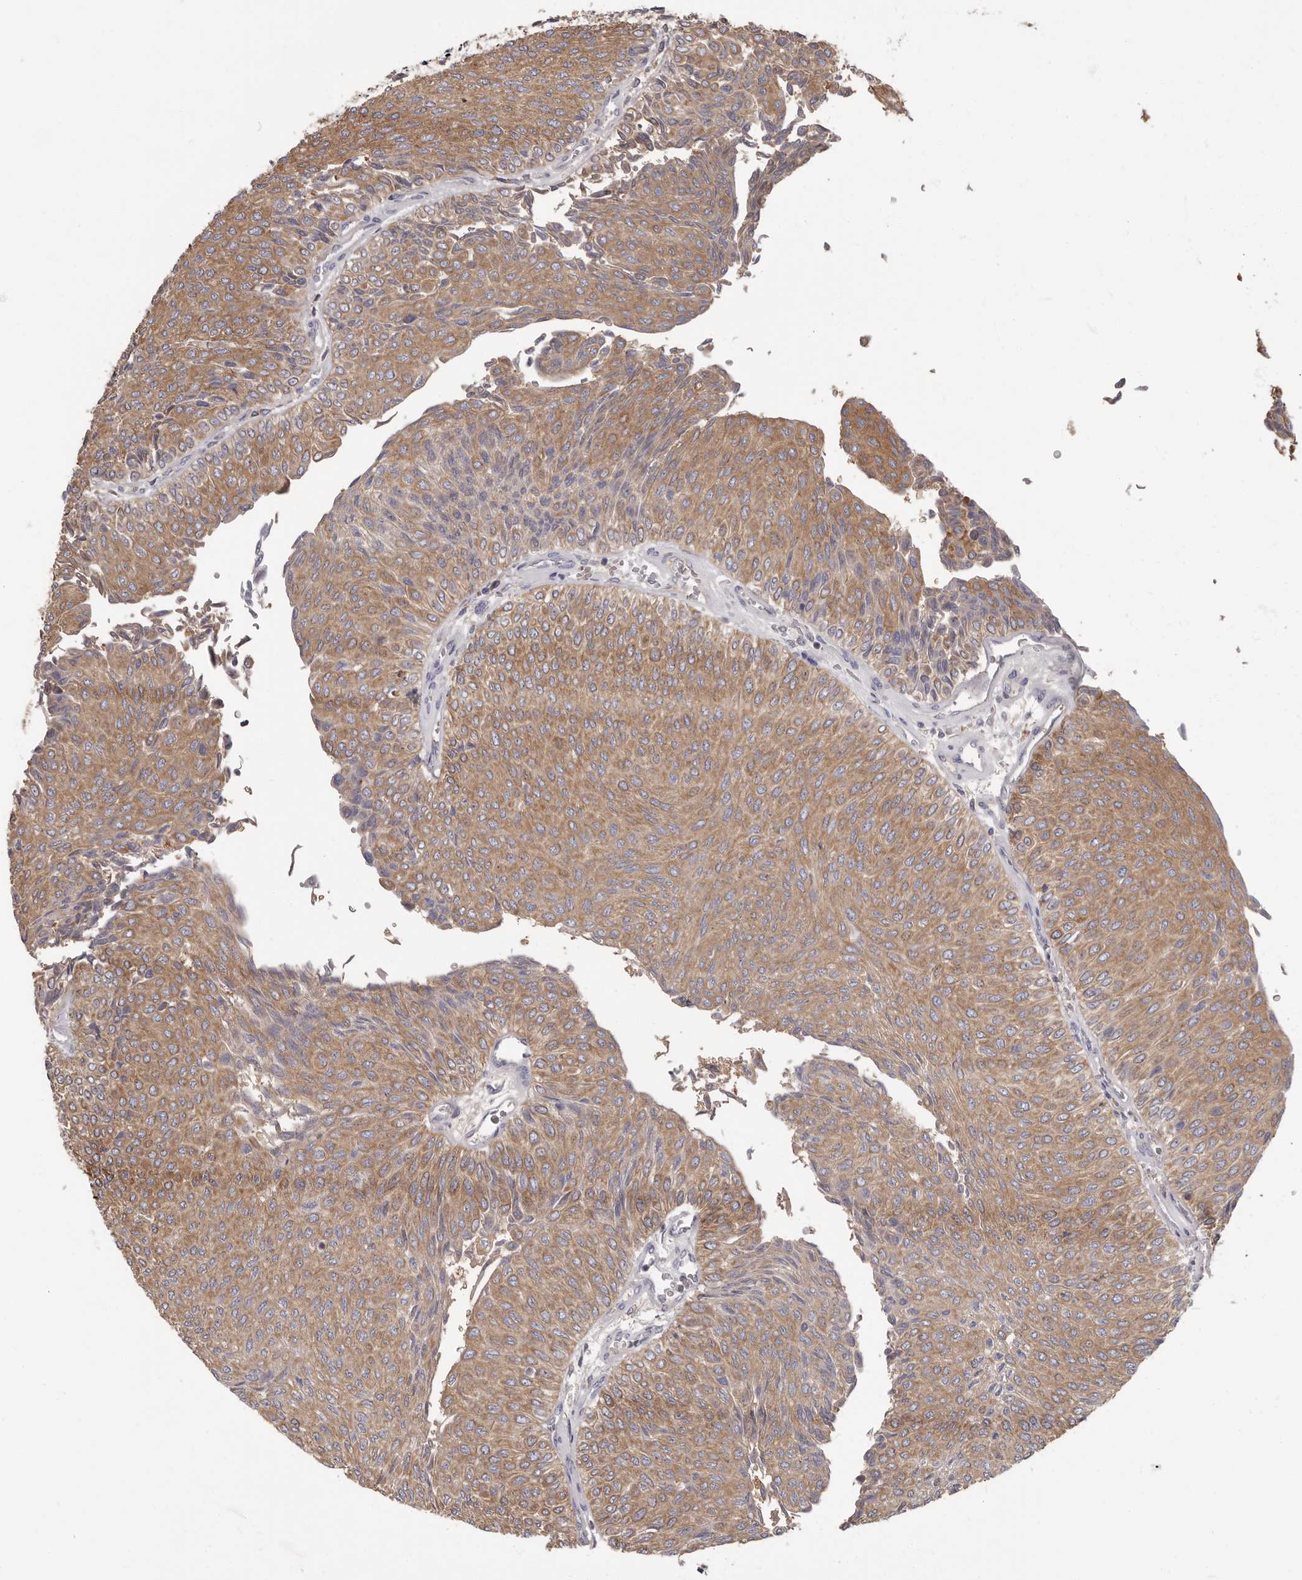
{"staining": {"intensity": "moderate", "quantity": ">75%", "location": "cytoplasmic/membranous"}, "tissue": "urothelial cancer", "cell_type": "Tumor cells", "image_type": "cancer", "snomed": [{"axis": "morphology", "description": "Urothelial carcinoma, Low grade"}, {"axis": "topography", "description": "Urinary bladder"}], "caption": "IHC micrograph of human urothelial cancer stained for a protein (brown), which exhibits medium levels of moderate cytoplasmic/membranous positivity in approximately >75% of tumor cells.", "gene": "APEH", "patient": {"sex": "male", "age": 78}}